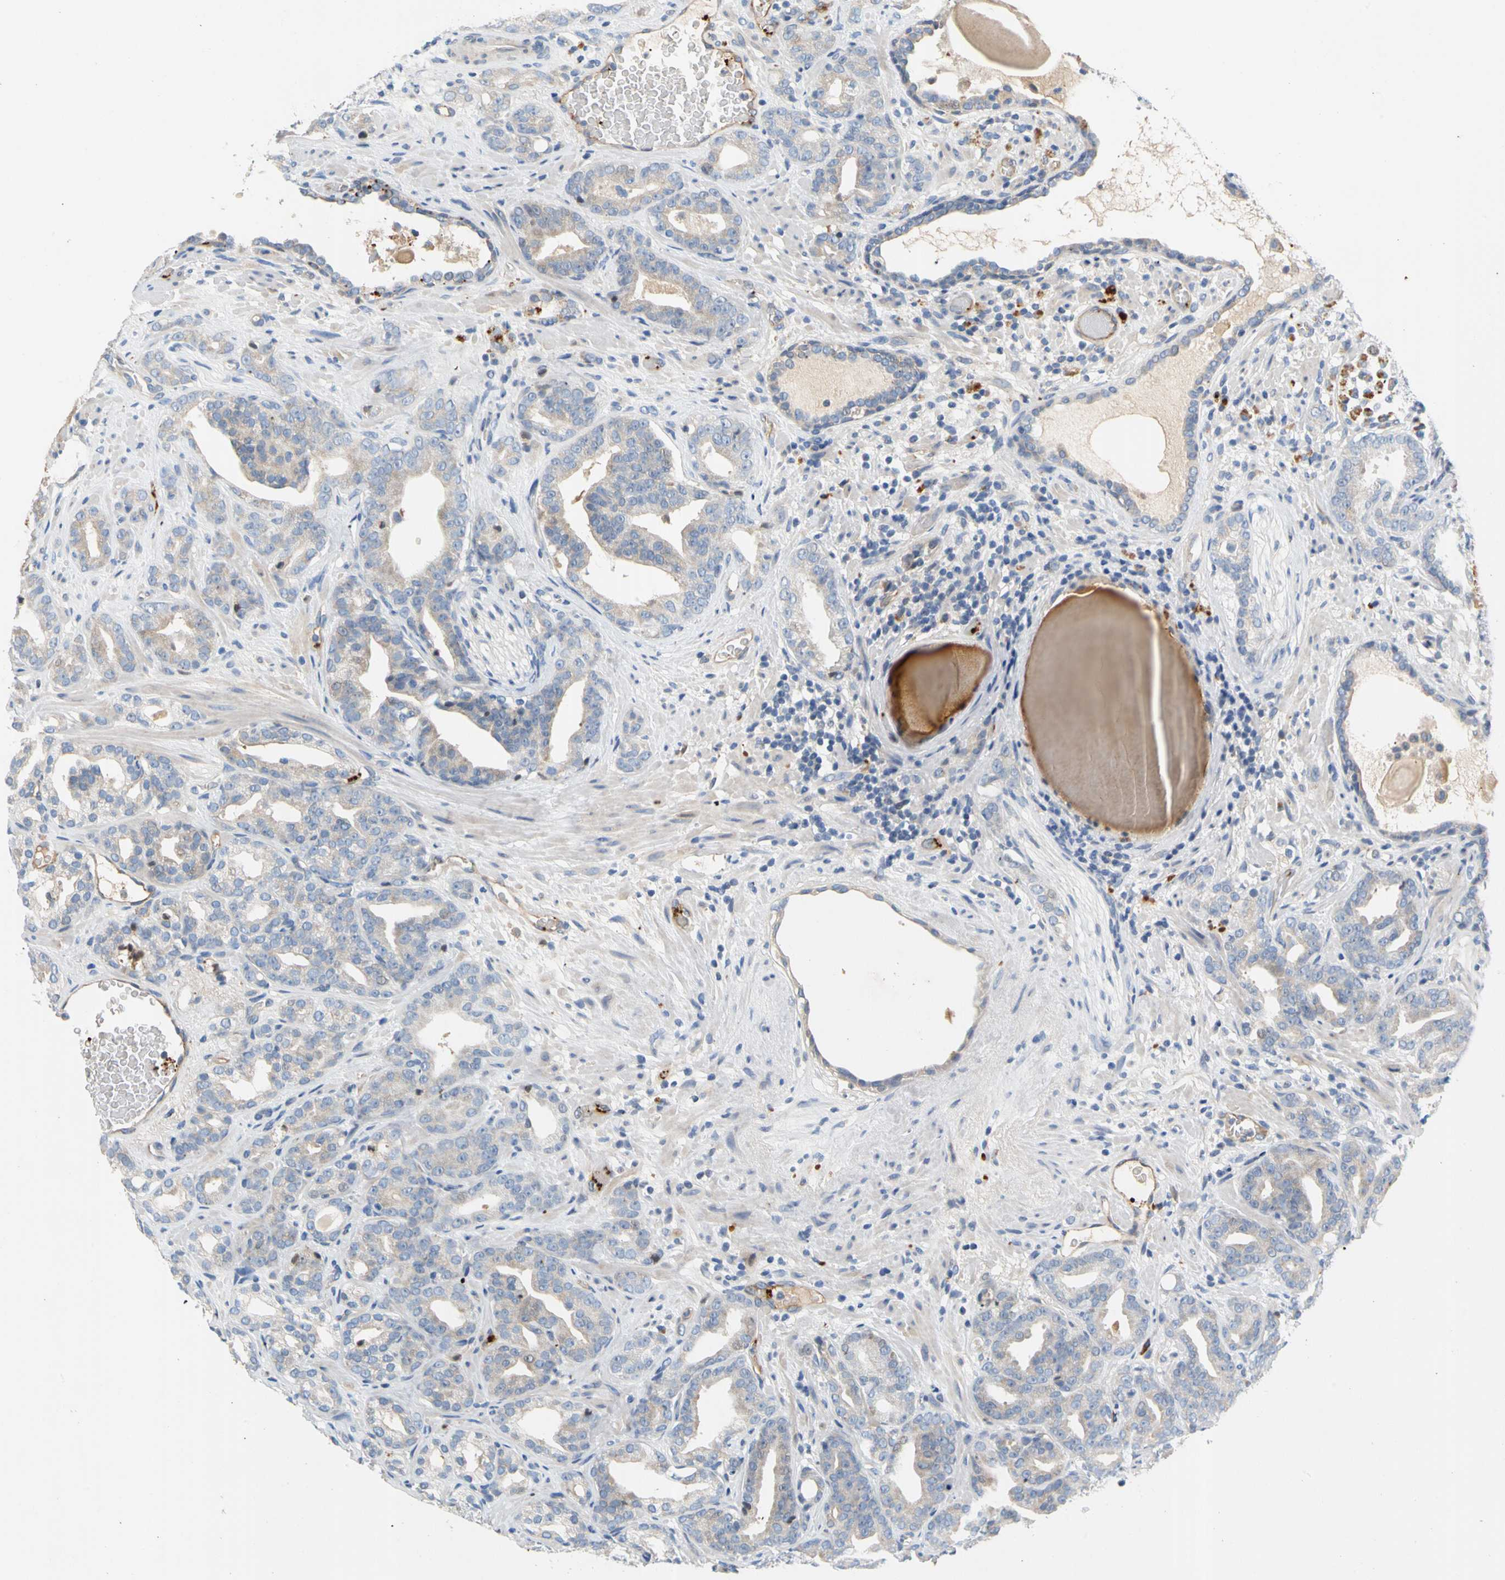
{"staining": {"intensity": "weak", "quantity": ">75%", "location": "cytoplasmic/membranous"}, "tissue": "prostate cancer", "cell_type": "Tumor cells", "image_type": "cancer", "snomed": [{"axis": "morphology", "description": "Adenocarcinoma, Low grade"}, {"axis": "topography", "description": "Prostate"}], "caption": "The immunohistochemical stain shows weak cytoplasmic/membranous staining in tumor cells of prostate cancer tissue. (DAB (3,3'-diaminobenzidine) IHC with brightfield microscopy, high magnification).", "gene": "PPBP", "patient": {"sex": "male", "age": 63}}